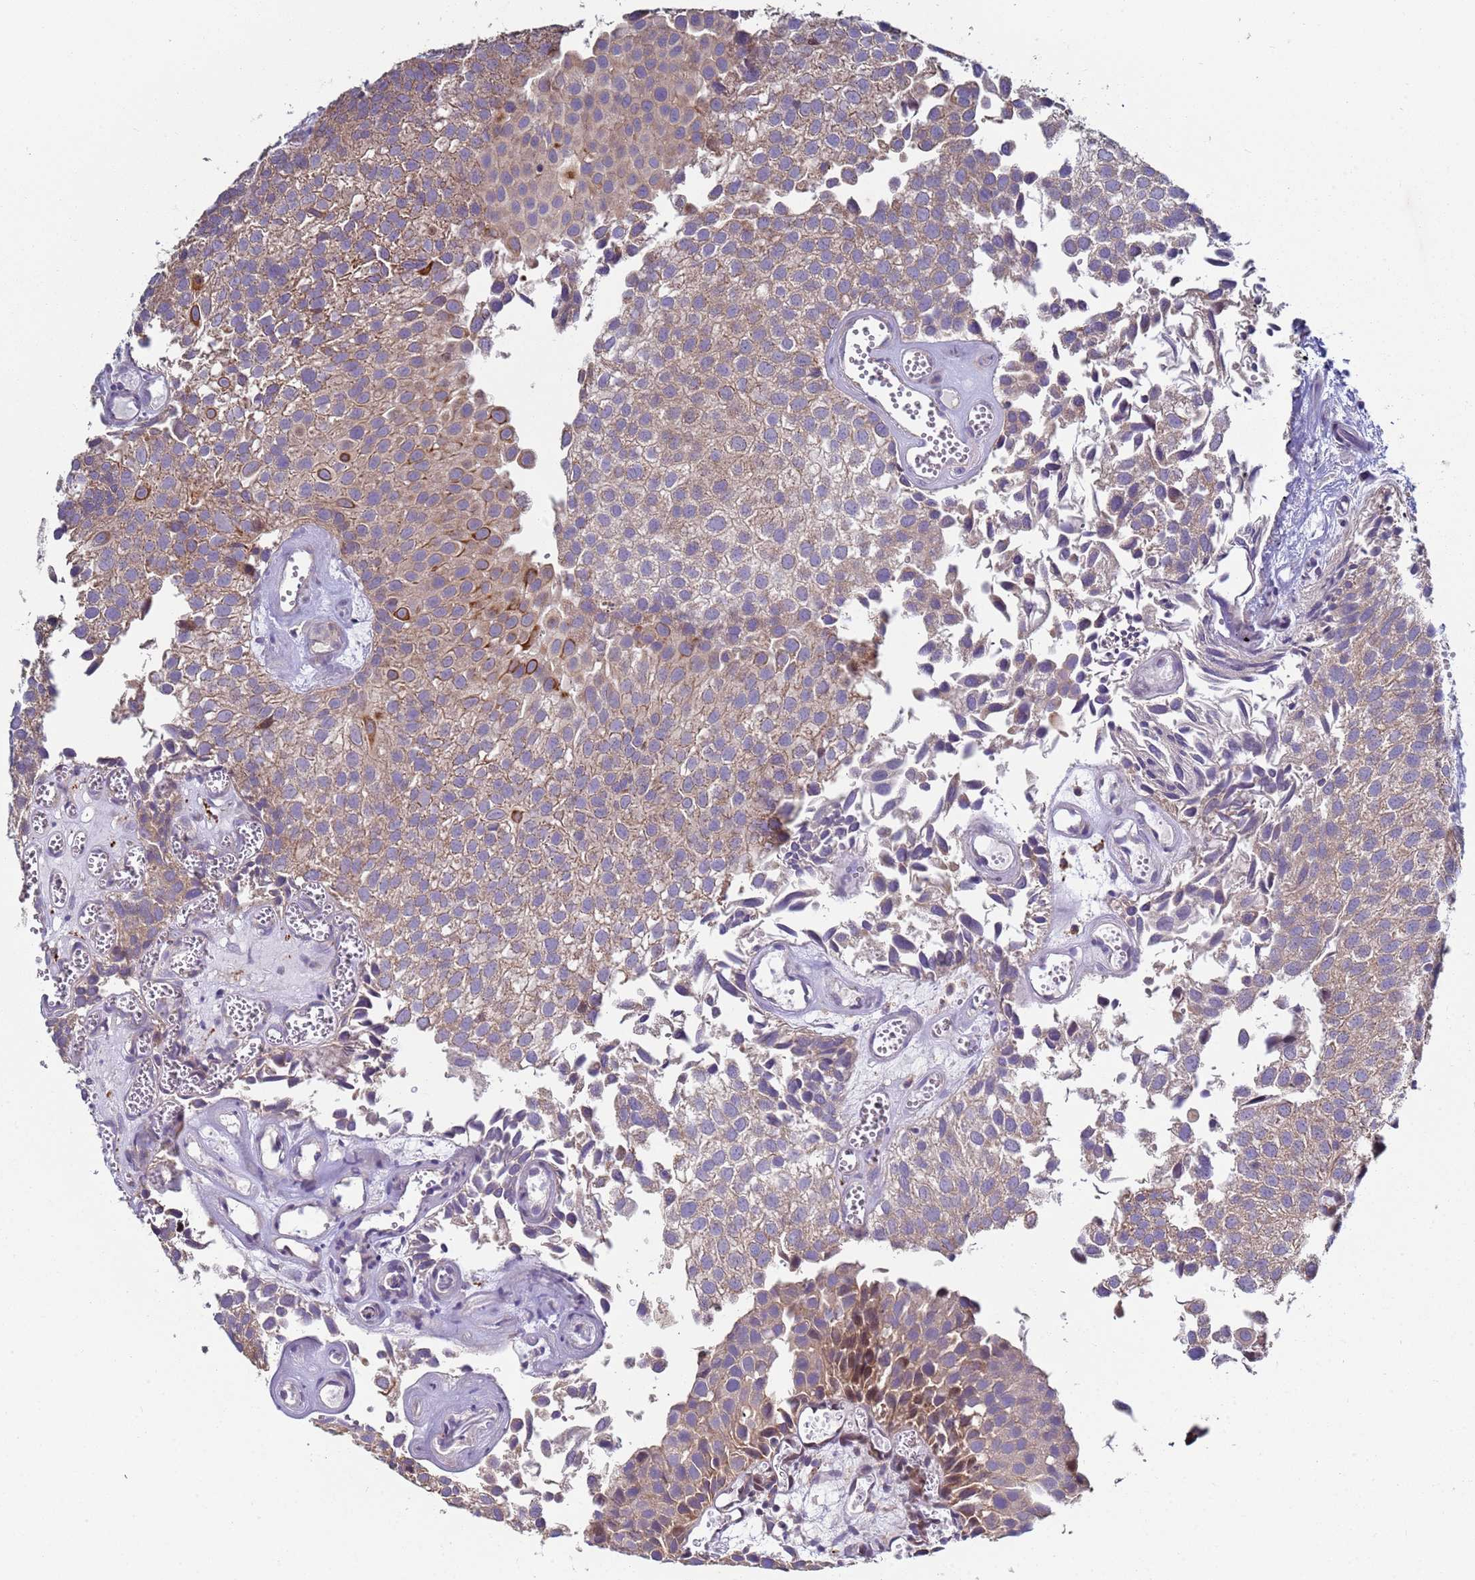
{"staining": {"intensity": "weak", "quantity": ">75%", "location": "cytoplasmic/membranous"}, "tissue": "urothelial cancer", "cell_type": "Tumor cells", "image_type": "cancer", "snomed": [{"axis": "morphology", "description": "Urothelial carcinoma, Low grade"}, {"axis": "topography", "description": "Urinary bladder"}], "caption": "Weak cytoplasmic/membranous protein staining is present in about >75% of tumor cells in low-grade urothelial carcinoma.", "gene": "DIP2B", "patient": {"sex": "male", "age": 88}}